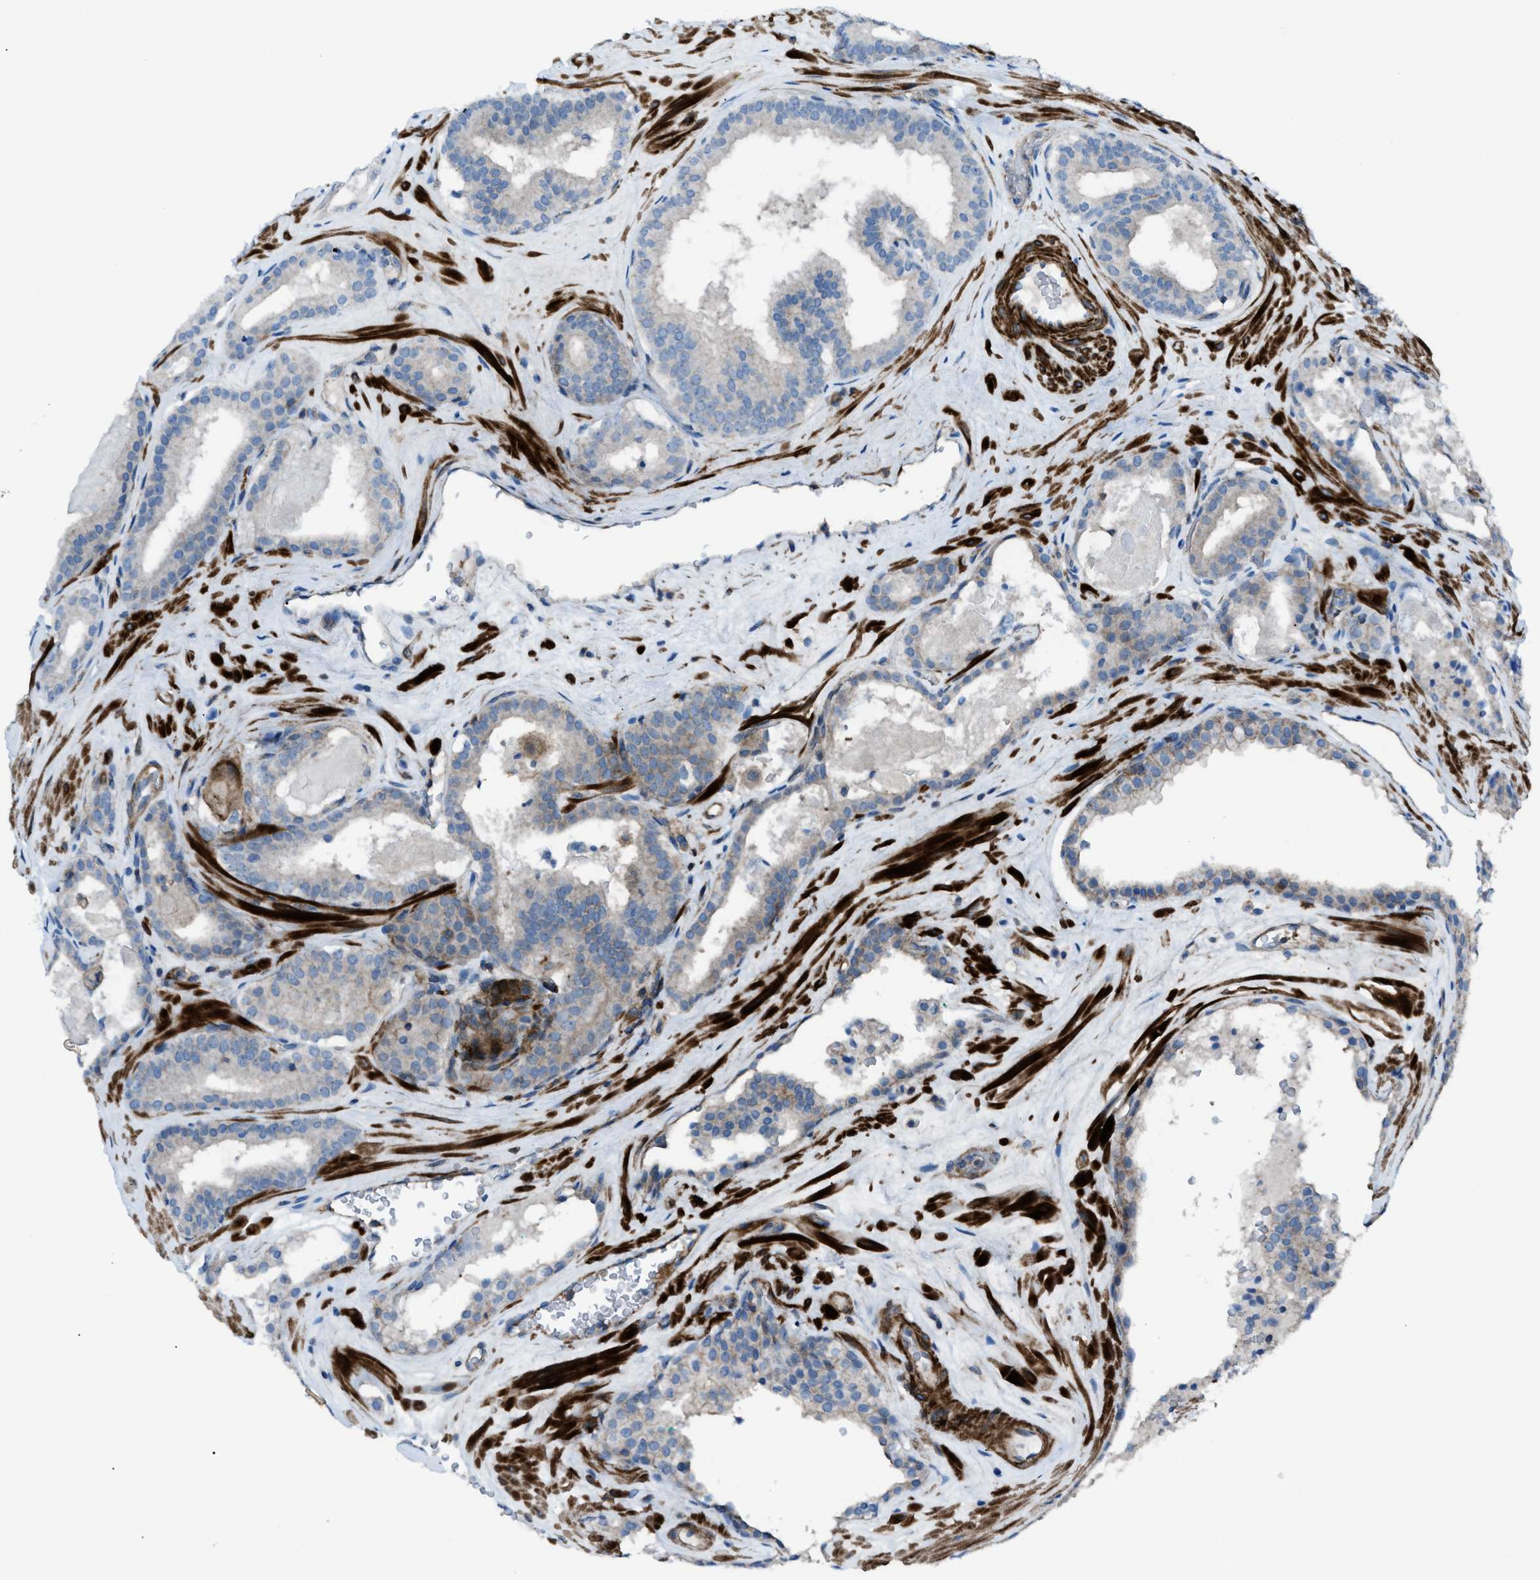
{"staining": {"intensity": "negative", "quantity": "none", "location": "none"}, "tissue": "prostate cancer", "cell_type": "Tumor cells", "image_type": "cancer", "snomed": [{"axis": "morphology", "description": "Adenocarcinoma, High grade"}, {"axis": "topography", "description": "Prostate"}], "caption": "The image shows no staining of tumor cells in adenocarcinoma (high-grade) (prostate).", "gene": "NCK2", "patient": {"sex": "male", "age": 60}}